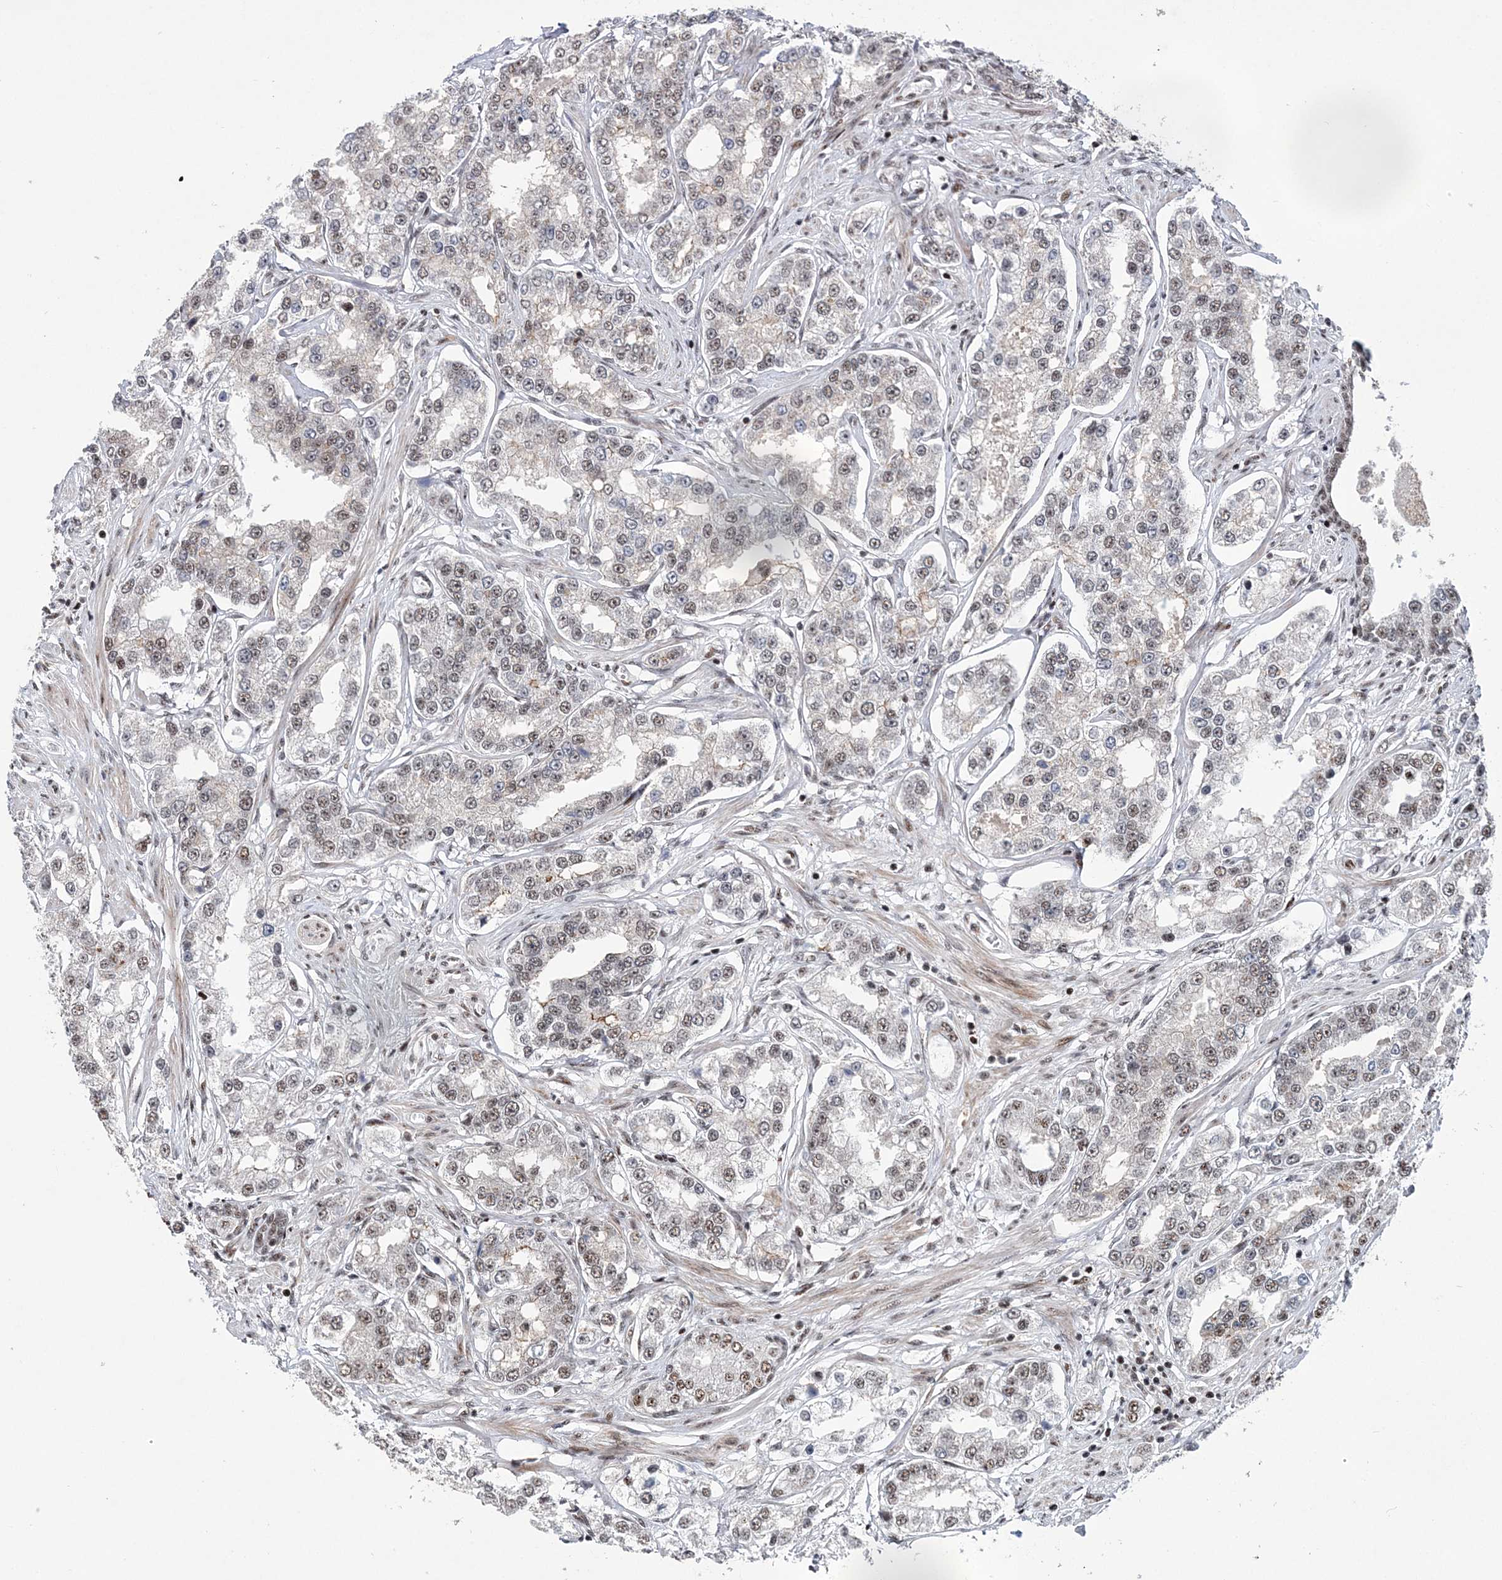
{"staining": {"intensity": "weak", "quantity": "25%-75%", "location": "nuclear"}, "tissue": "prostate cancer", "cell_type": "Tumor cells", "image_type": "cancer", "snomed": [{"axis": "morphology", "description": "Normal tissue, NOS"}, {"axis": "morphology", "description": "Adenocarcinoma, High grade"}, {"axis": "topography", "description": "Prostate"}], "caption": "Protein staining exhibits weak nuclear expression in approximately 25%-75% of tumor cells in prostate high-grade adenocarcinoma.", "gene": "TATDN2", "patient": {"sex": "male", "age": 83}}